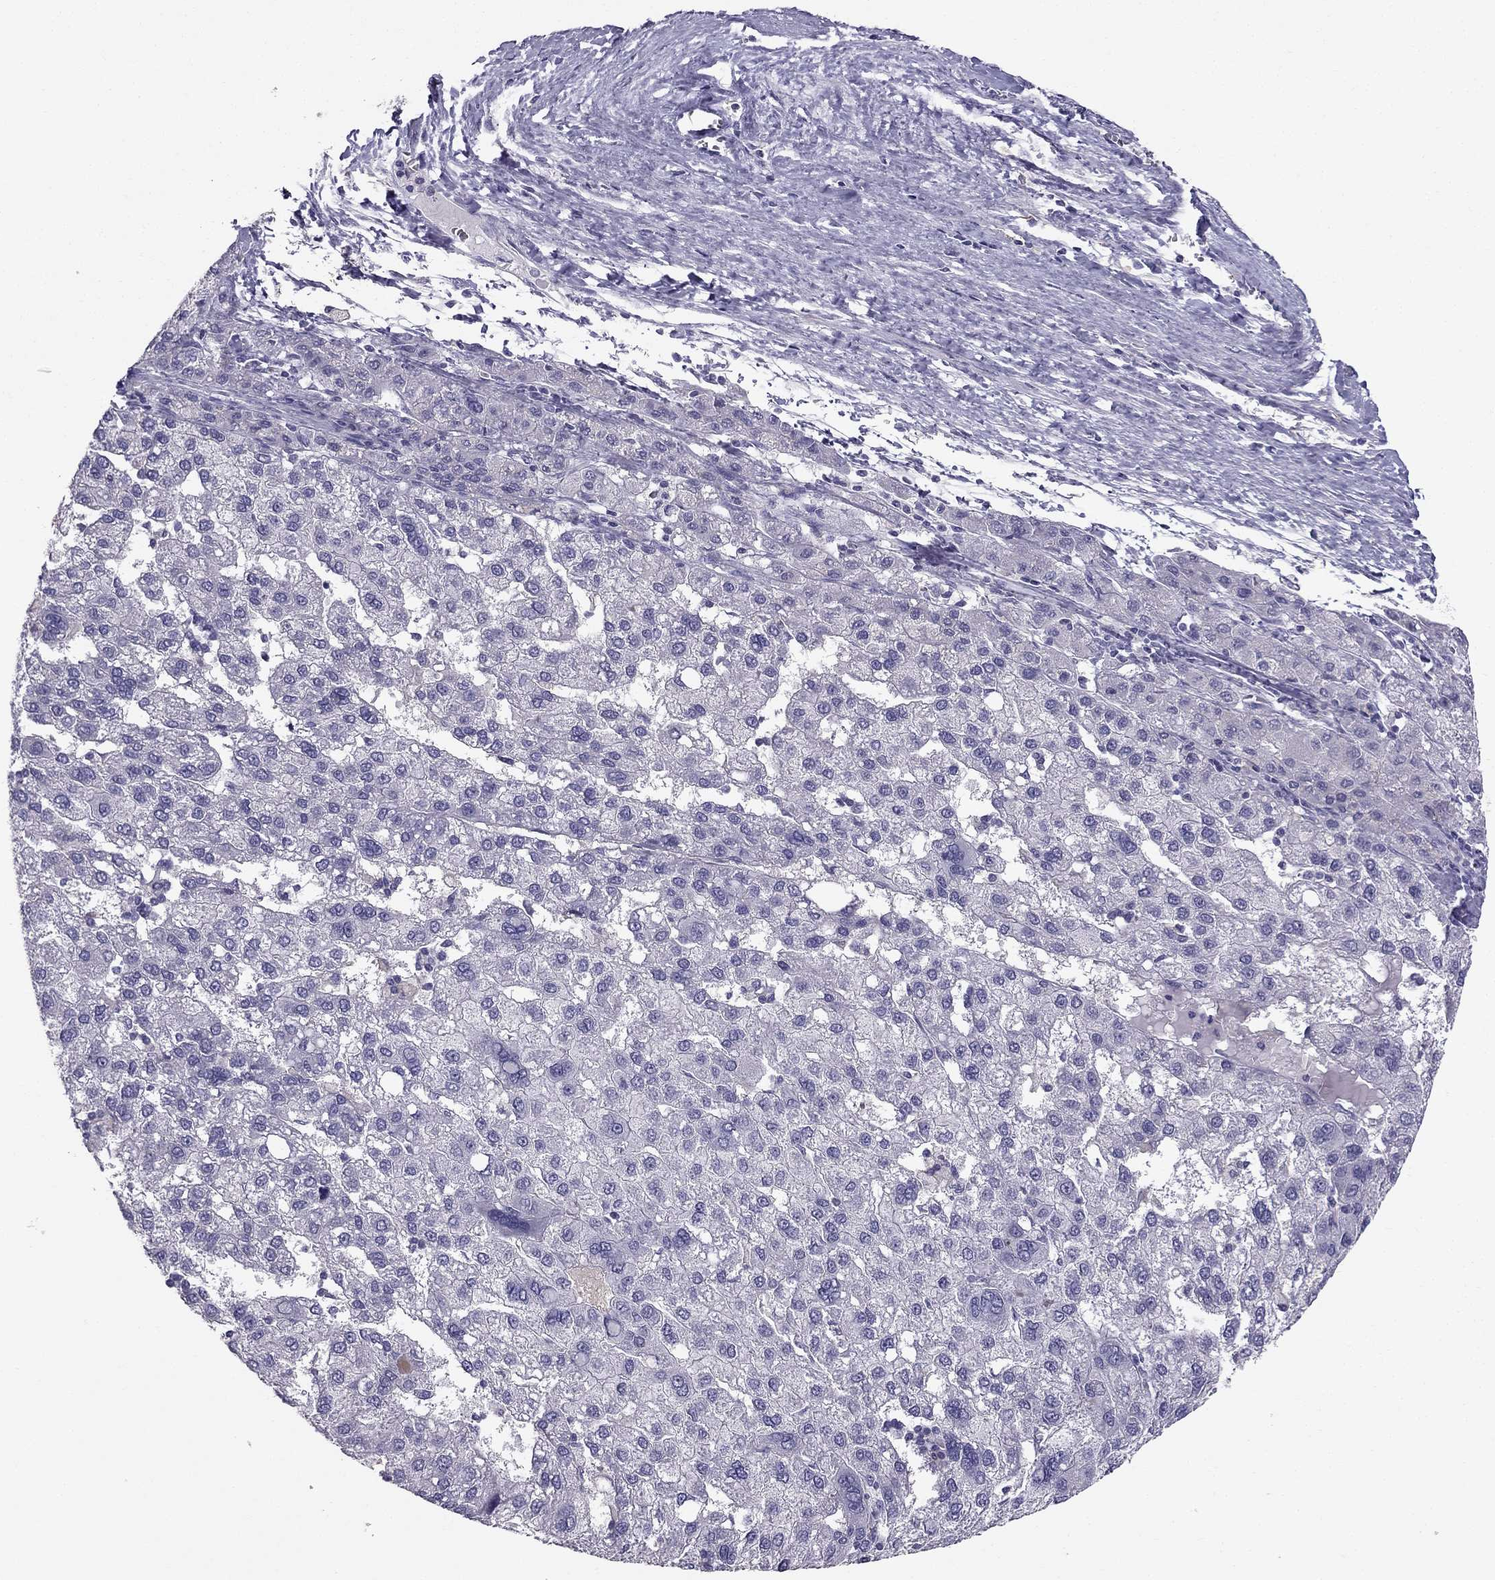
{"staining": {"intensity": "negative", "quantity": "none", "location": "none"}, "tissue": "liver cancer", "cell_type": "Tumor cells", "image_type": "cancer", "snomed": [{"axis": "morphology", "description": "Carcinoma, Hepatocellular, NOS"}, {"axis": "topography", "description": "Liver"}], "caption": "Image shows no significant protein expression in tumor cells of liver hepatocellular carcinoma.", "gene": "LMTK3", "patient": {"sex": "female", "age": 82}}